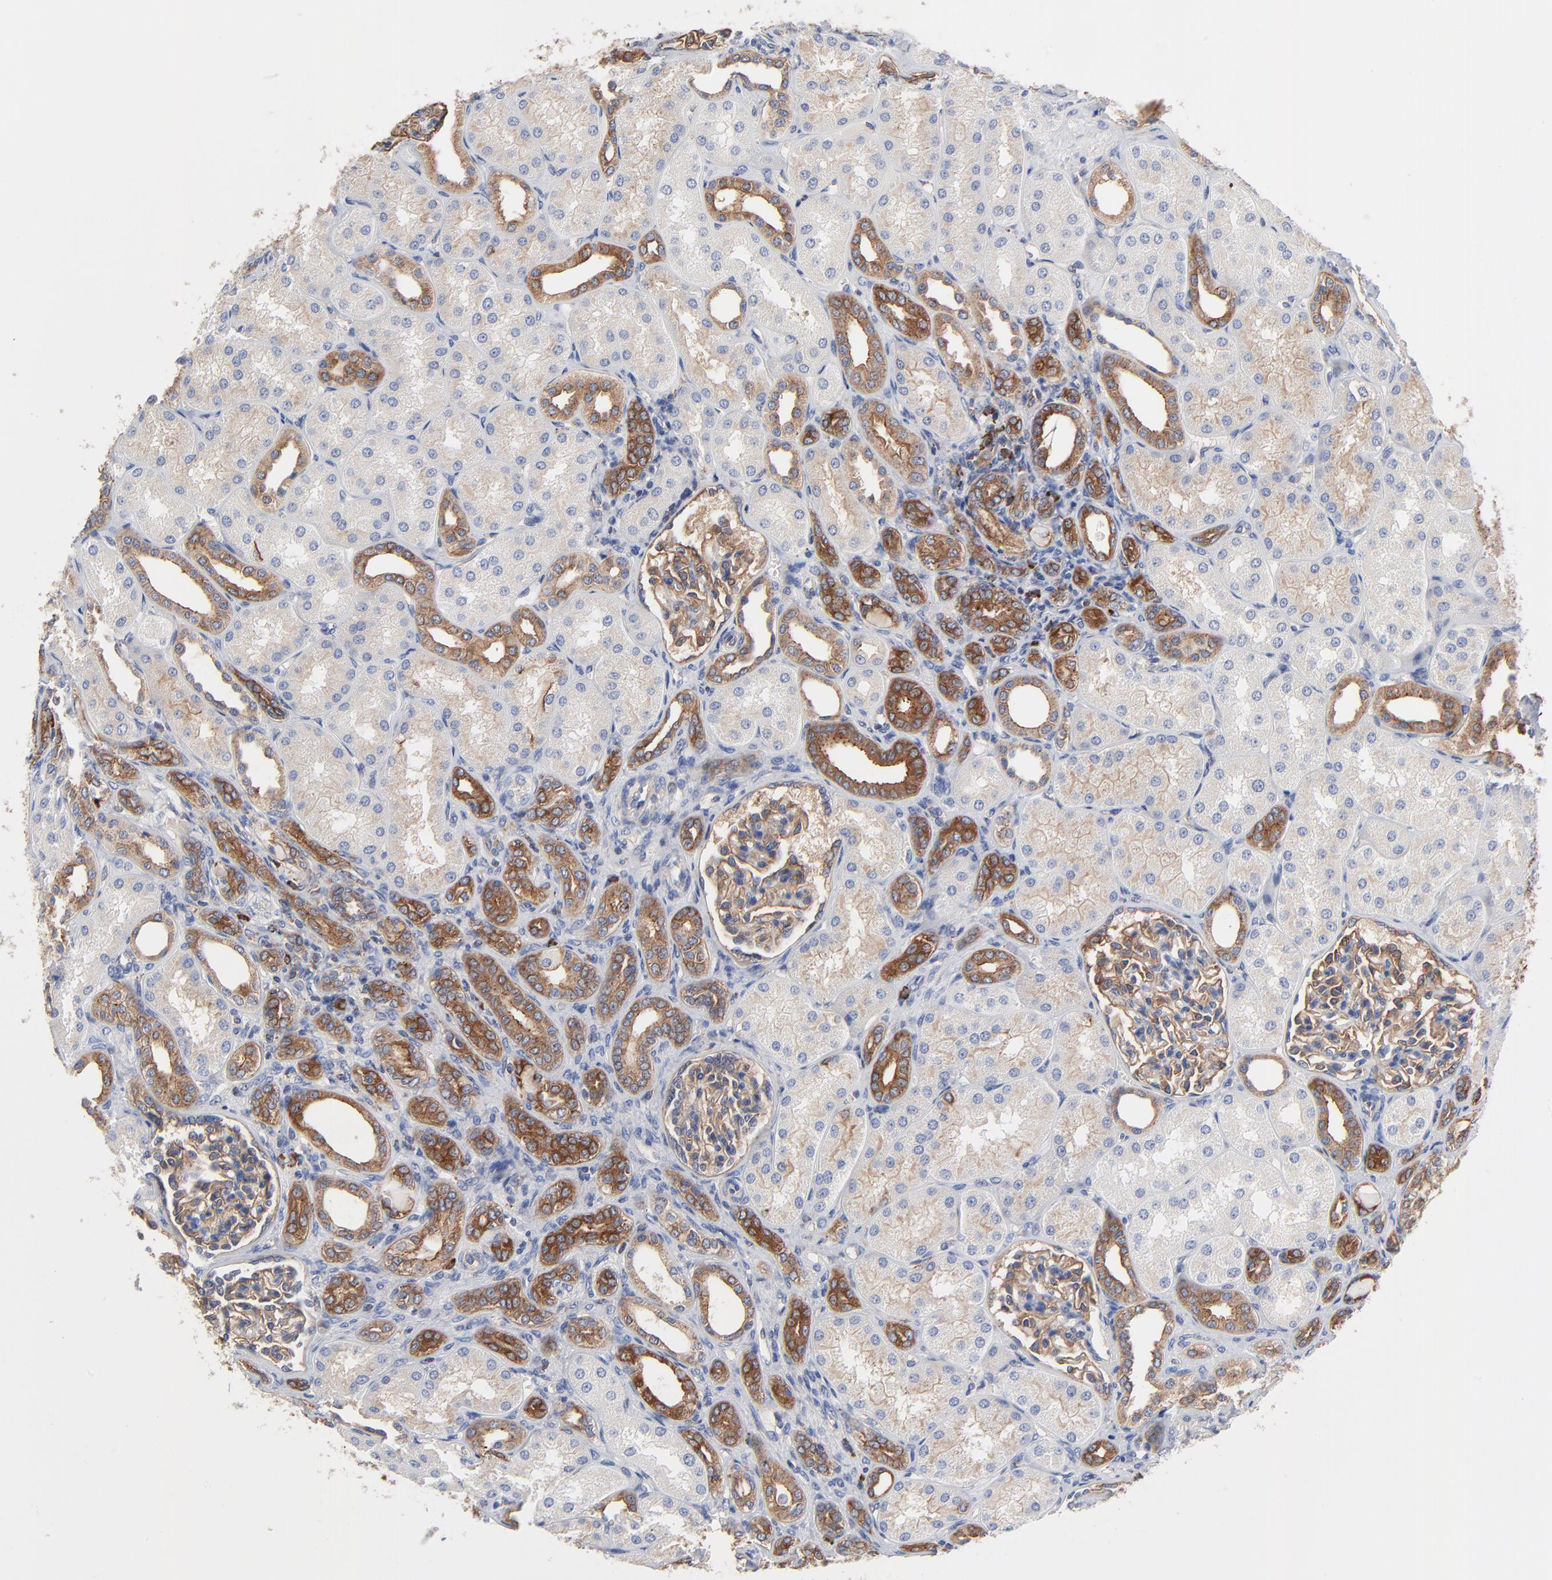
{"staining": {"intensity": "moderate", "quantity": ">75%", "location": "cytoplasmic/membranous"}, "tissue": "kidney", "cell_type": "Cells in glomeruli", "image_type": "normal", "snomed": [{"axis": "morphology", "description": "Normal tissue, NOS"}, {"axis": "topography", "description": "Kidney"}], "caption": "The micrograph demonstrates a brown stain indicating the presence of a protein in the cytoplasmic/membranous of cells in glomeruli in kidney.", "gene": "CD2AP", "patient": {"sex": "male", "age": 7}}